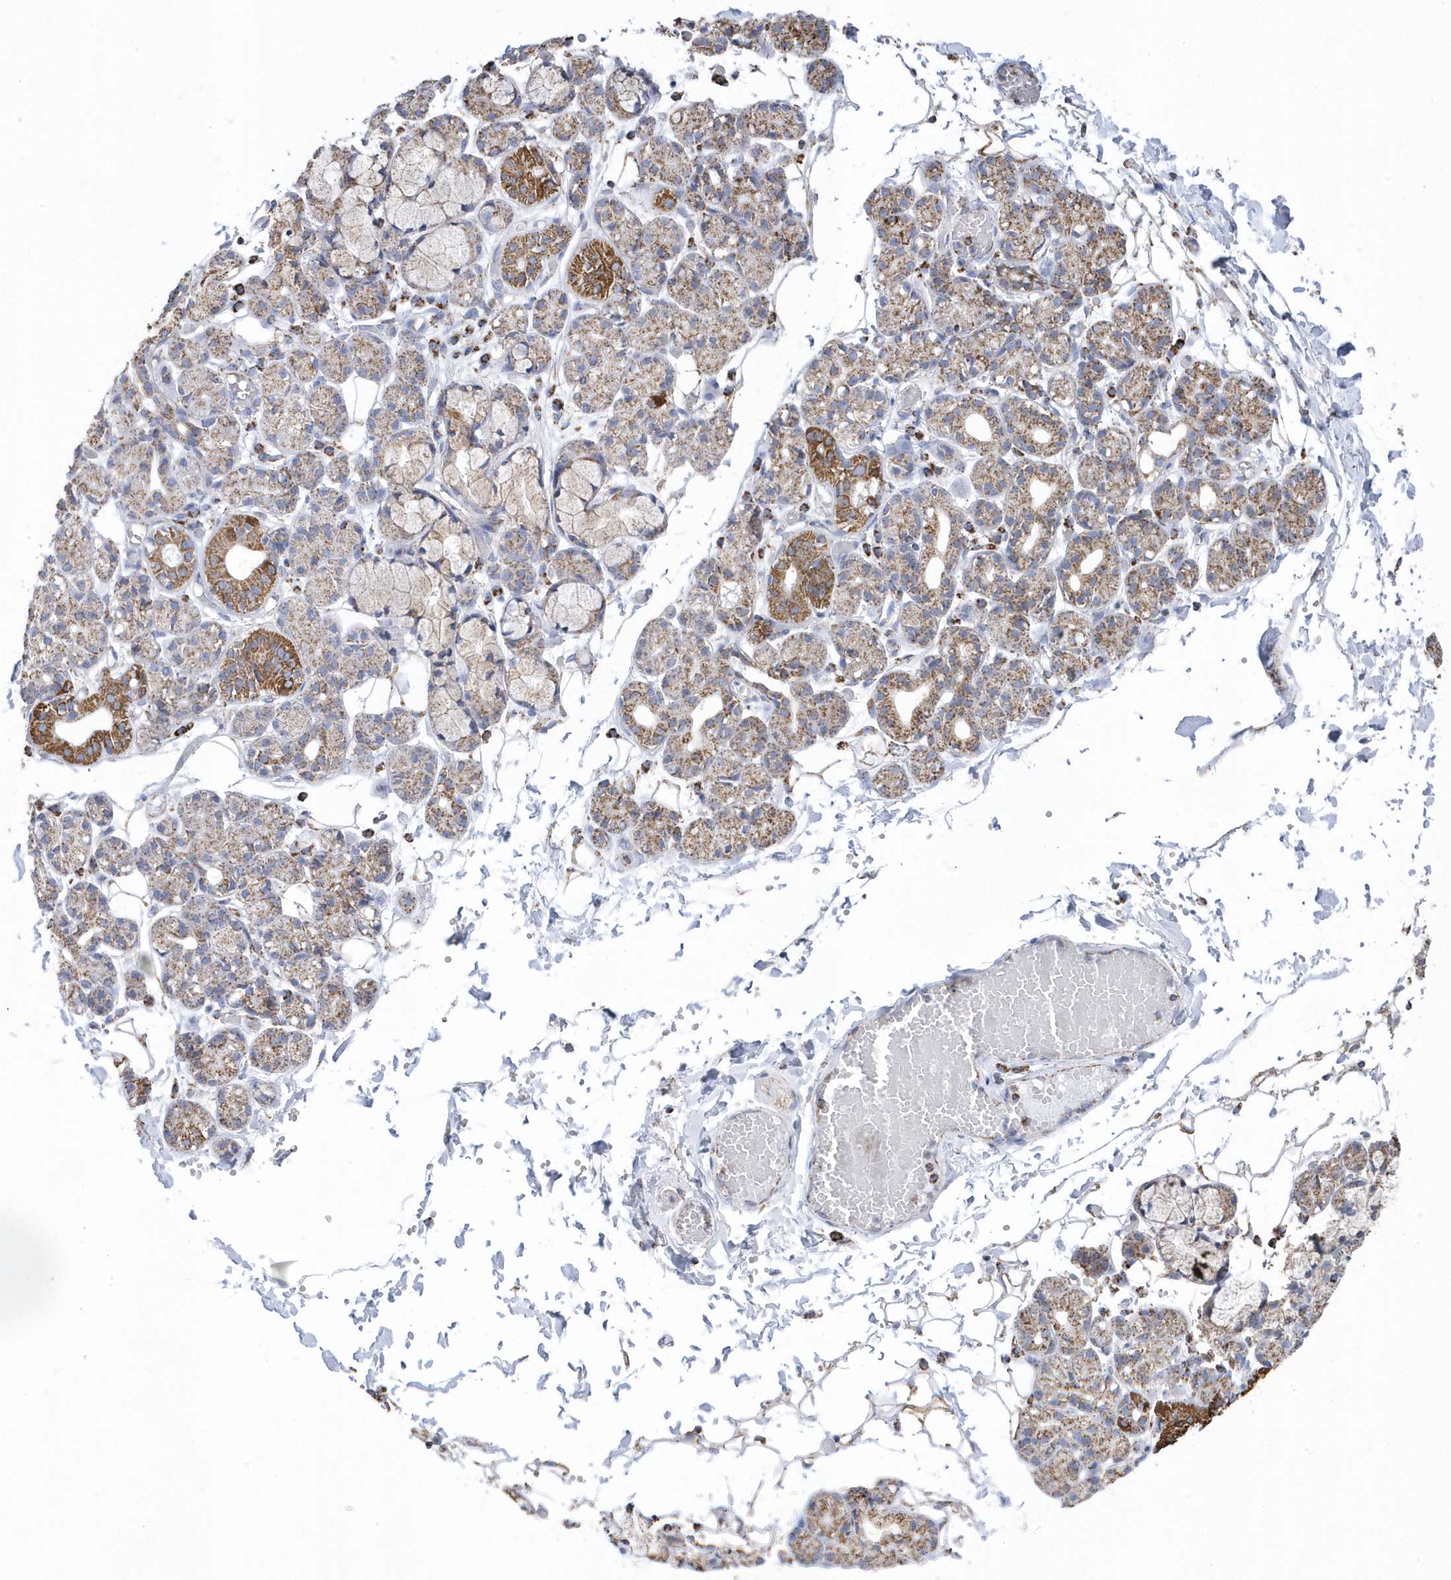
{"staining": {"intensity": "moderate", "quantity": "25%-75%", "location": "cytoplasmic/membranous"}, "tissue": "salivary gland", "cell_type": "Glandular cells", "image_type": "normal", "snomed": [{"axis": "morphology", "description": "Normal tissue, NOS"}, {"axis": "topography", "description": "Salivary gland"}], "caption": "An image of salivary gland stained for a protein displays moderate cytoplasmic/membranous brown staining in glandular cells.", "gene": "GTPBP8", "patient": {"sex": "male", "age": 63}}